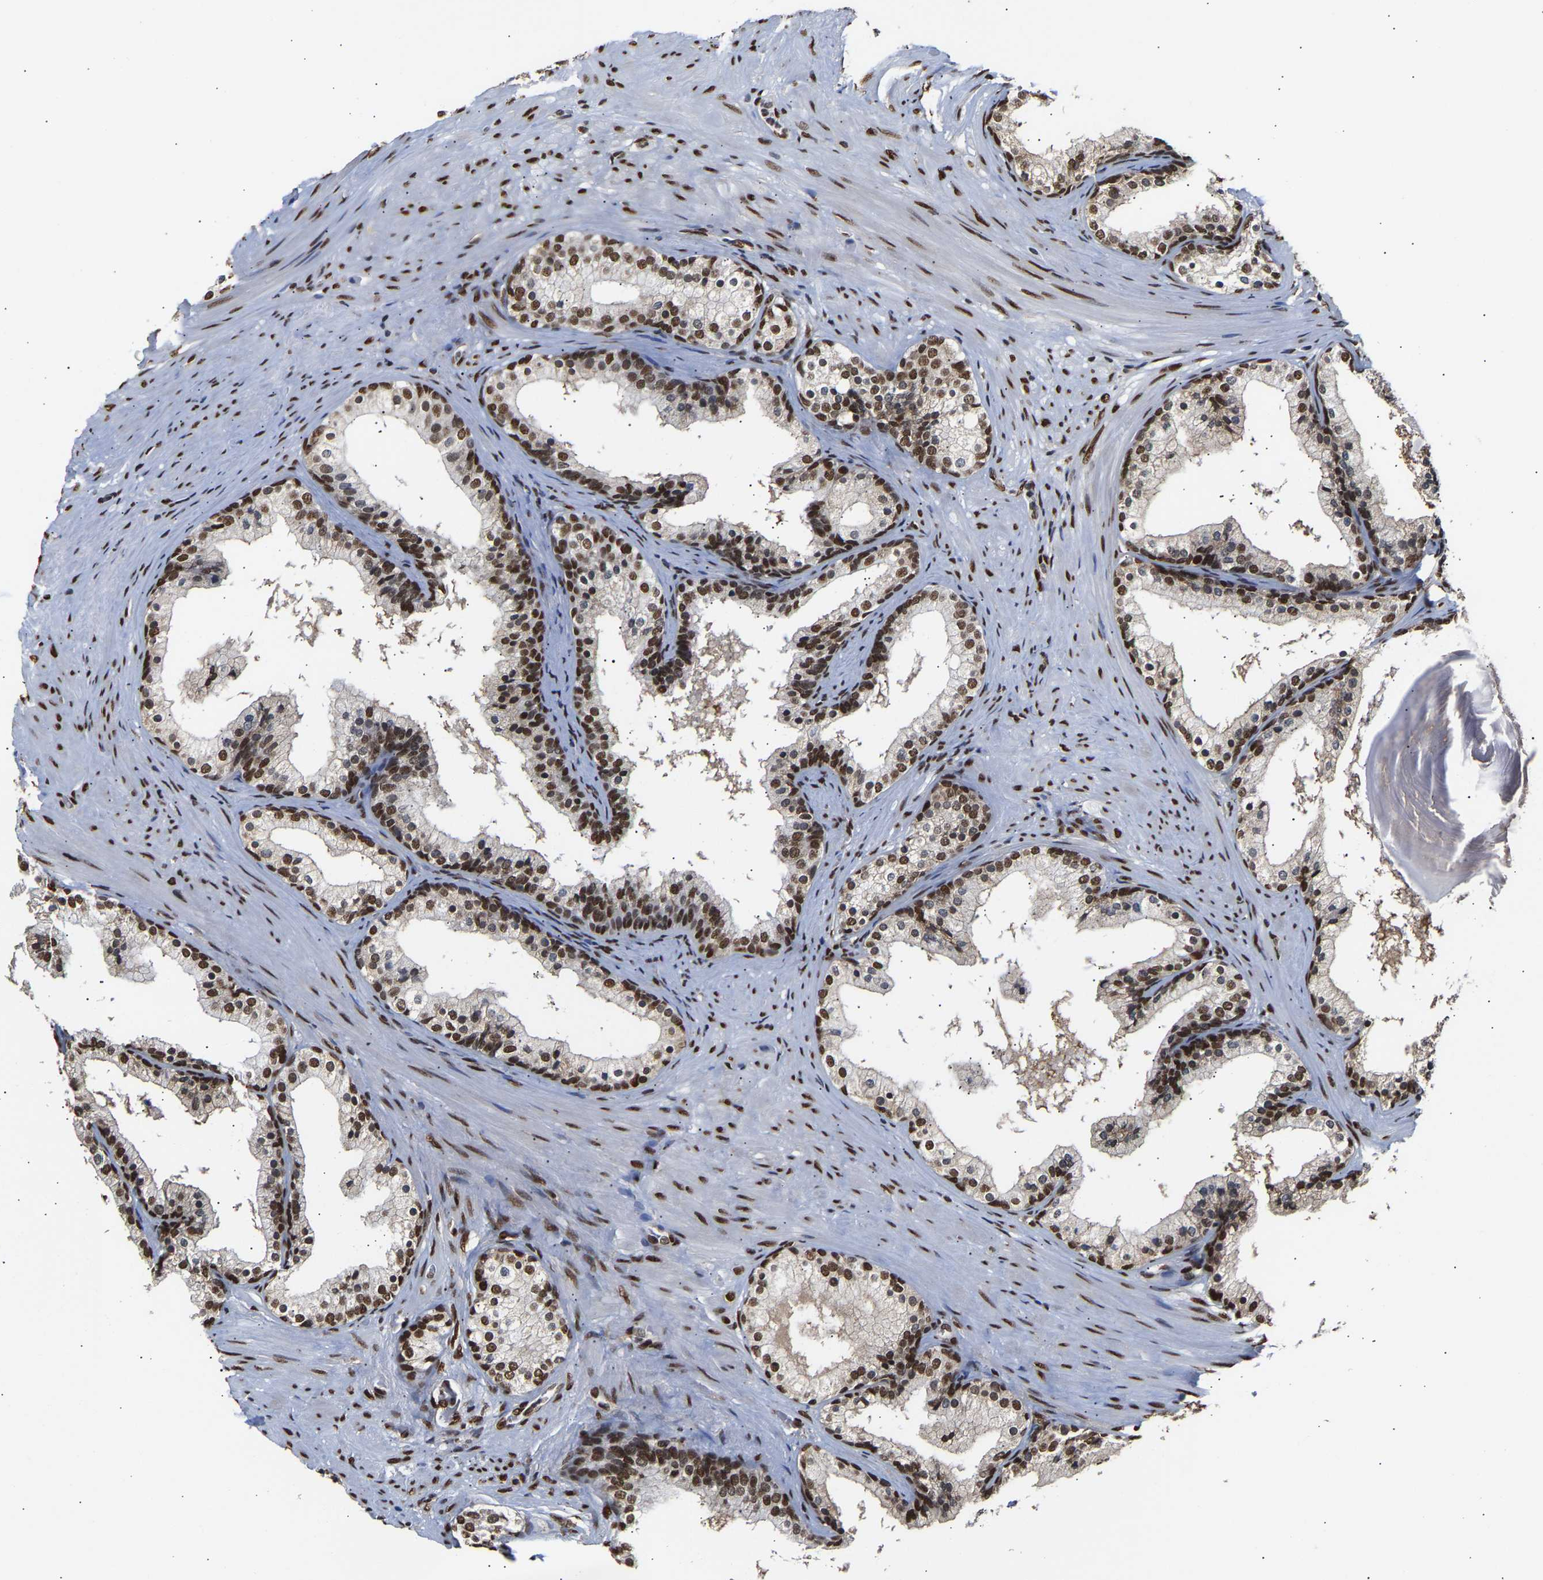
{"staining": {"intensity": "strong", "quantity": "25%-75%", "location": "nuclear"}, "tissue": "prostate cancer", "cell_type": "Tumor cells", "image_type": "cancer", "snomed": [{"axis": "morphology", "description": "Adenocarcinoma, Low grade"}, {"axis": "topography", "description": "Prostate"}], "caption": "Immunohistochemical staining of human prostate cancer (adenocarcinoma (low-grade)) exhibits high levels of strong nuclear staining in about 25%-75% of tumor cells.", "gene": "PSIP1", "patient": {"sex": "male", "age": 69}}